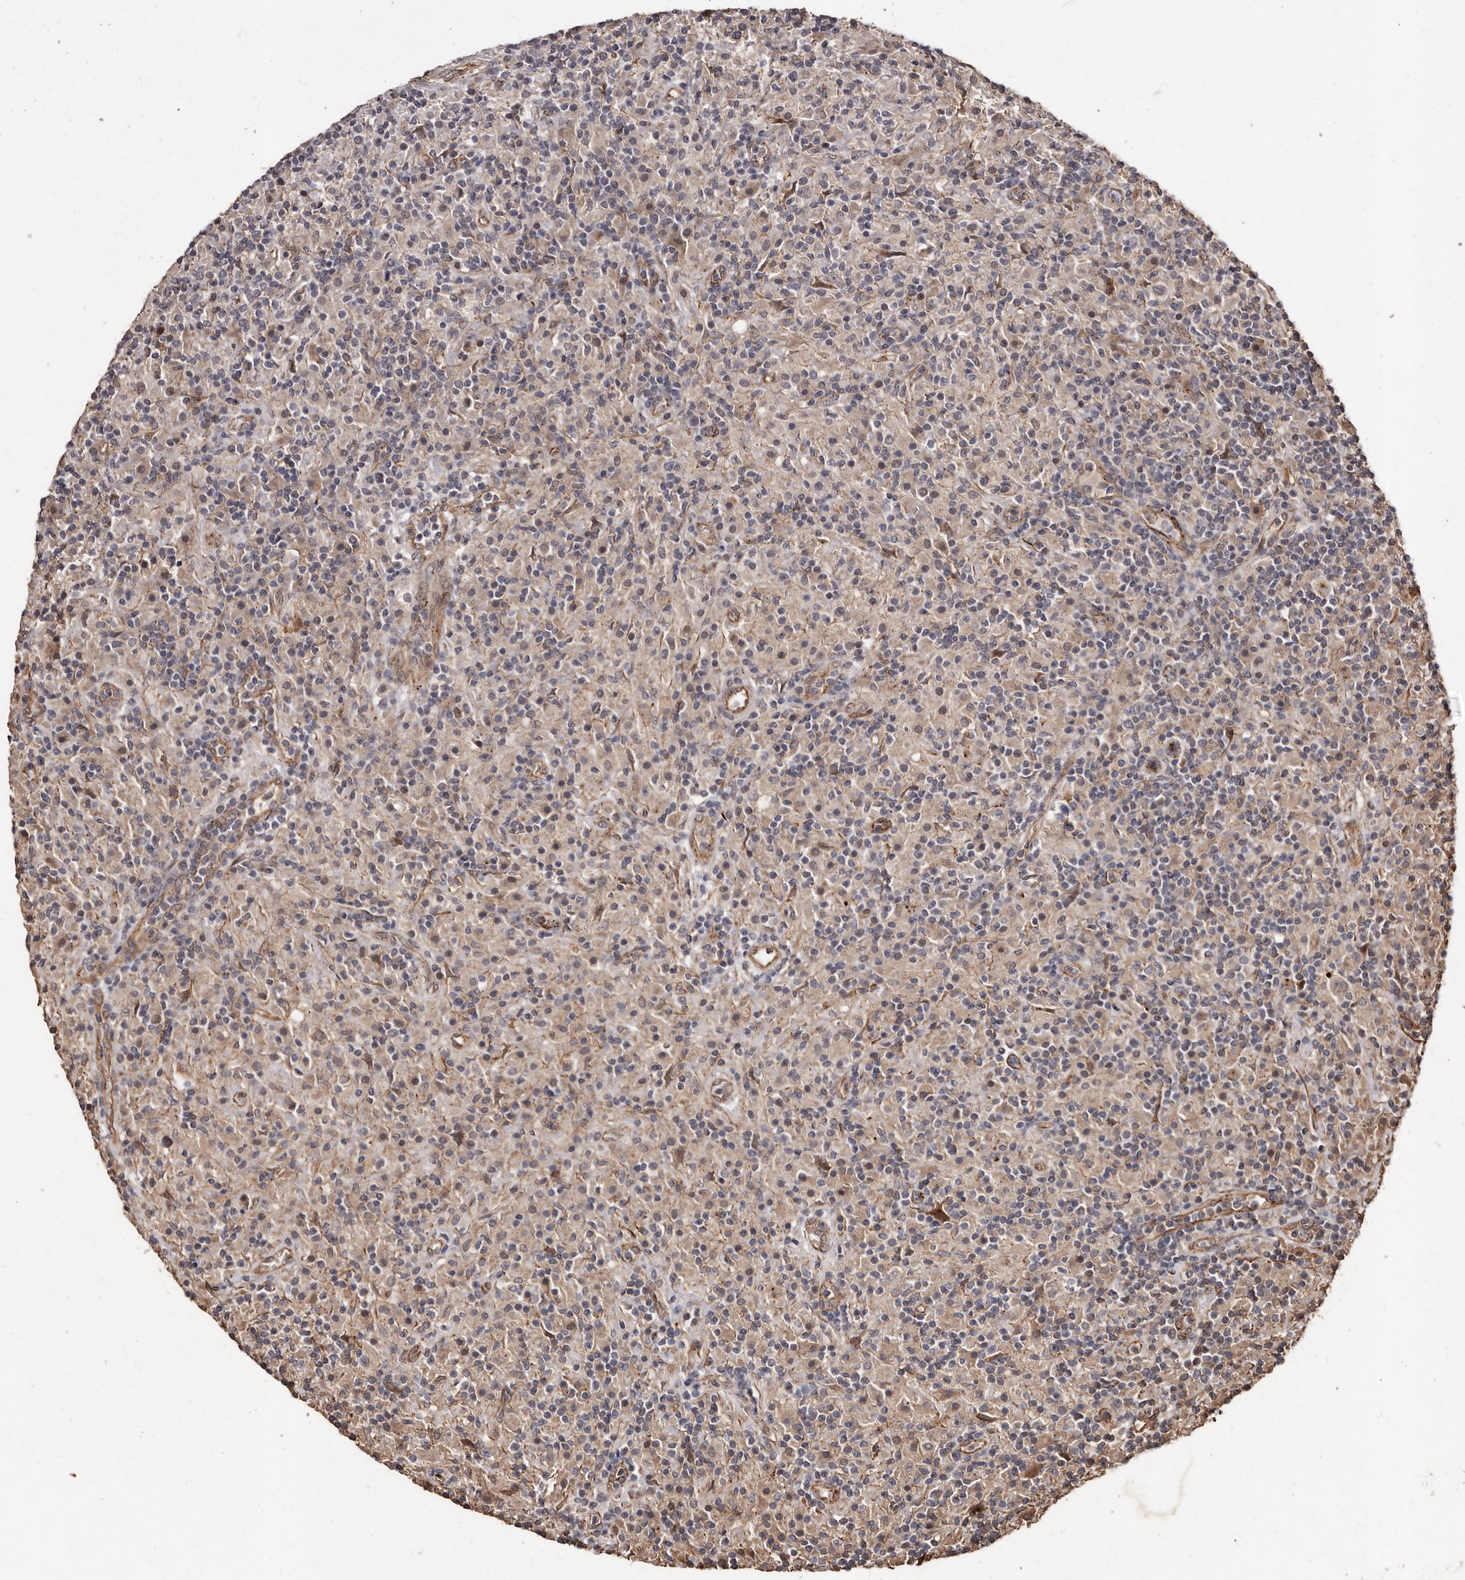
{"staining": {"intensity": "moderate", "quantity": "25%-75%", "location": "cytoplasmic/membranous"}, "tissue": "lymphoma", "cell_type": "Tumor cells", "image_type": "cancer", "snomed": [{"axis": "morphology", "description": "Hodgkin's disease, NOS"}, {"axis": "topography", "description": "Lymph node"}], "caption": "An image showing moderate cytoplasmic/membranous expression in approximately 25%-75% of tumor cells in Hodgkin's disease, as visualized by brown immunohistochemical staining.", "gene": "BRAT1", "patient": {"sex": "male", "age": 70}}